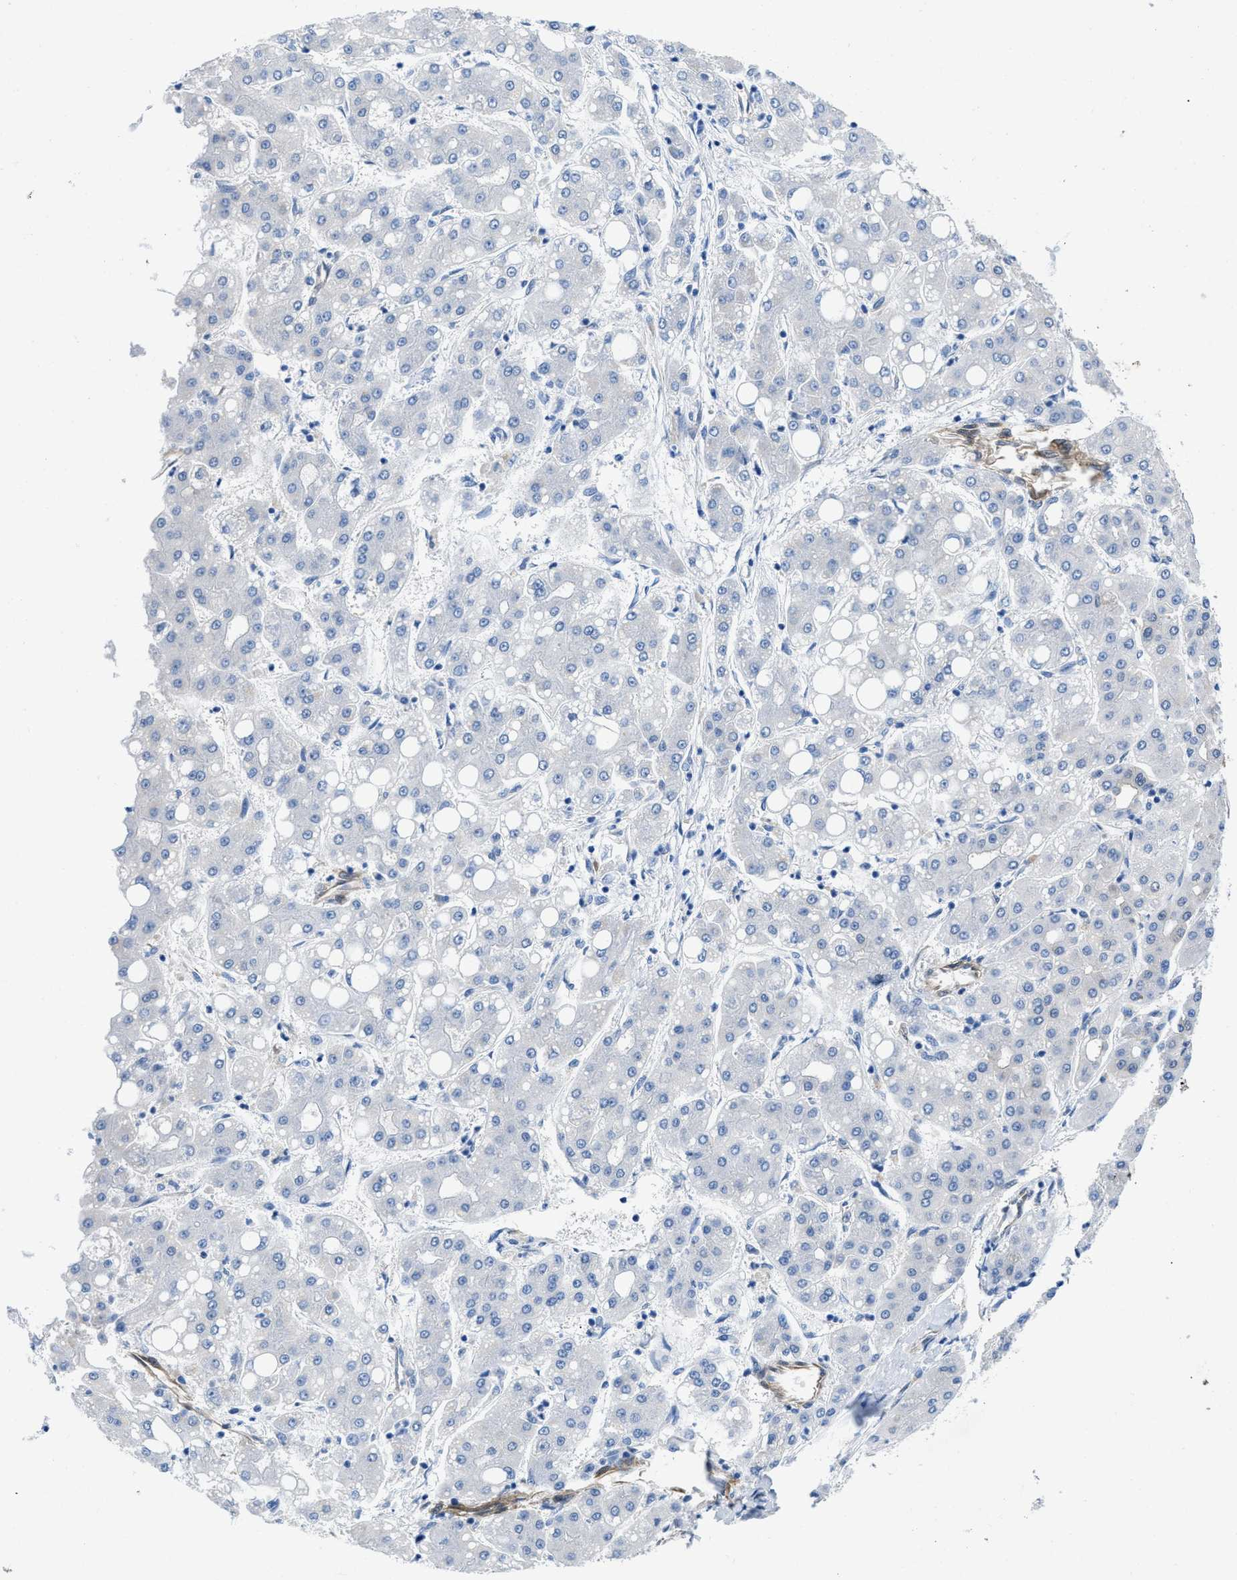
{"staining": {"intensity": "negative", "quantity": "none", "location": "none"}, "tissue": "liver cancer", "cell_type": "Tumor cells", "image_type": "cancer", "snomed": [{"axis": "morphology", "description": "Carcinoma, Hepatocellular, NOS"}, {"axis": "topography", "description": "Liver"}], "caption": "DAB immunohistochemical staining of liver hepatocellular carcinoma exhibits no significant expression in tumor cells.", "gene": "PDLIM5", "patient": {"sex": "male", "age": 65}}